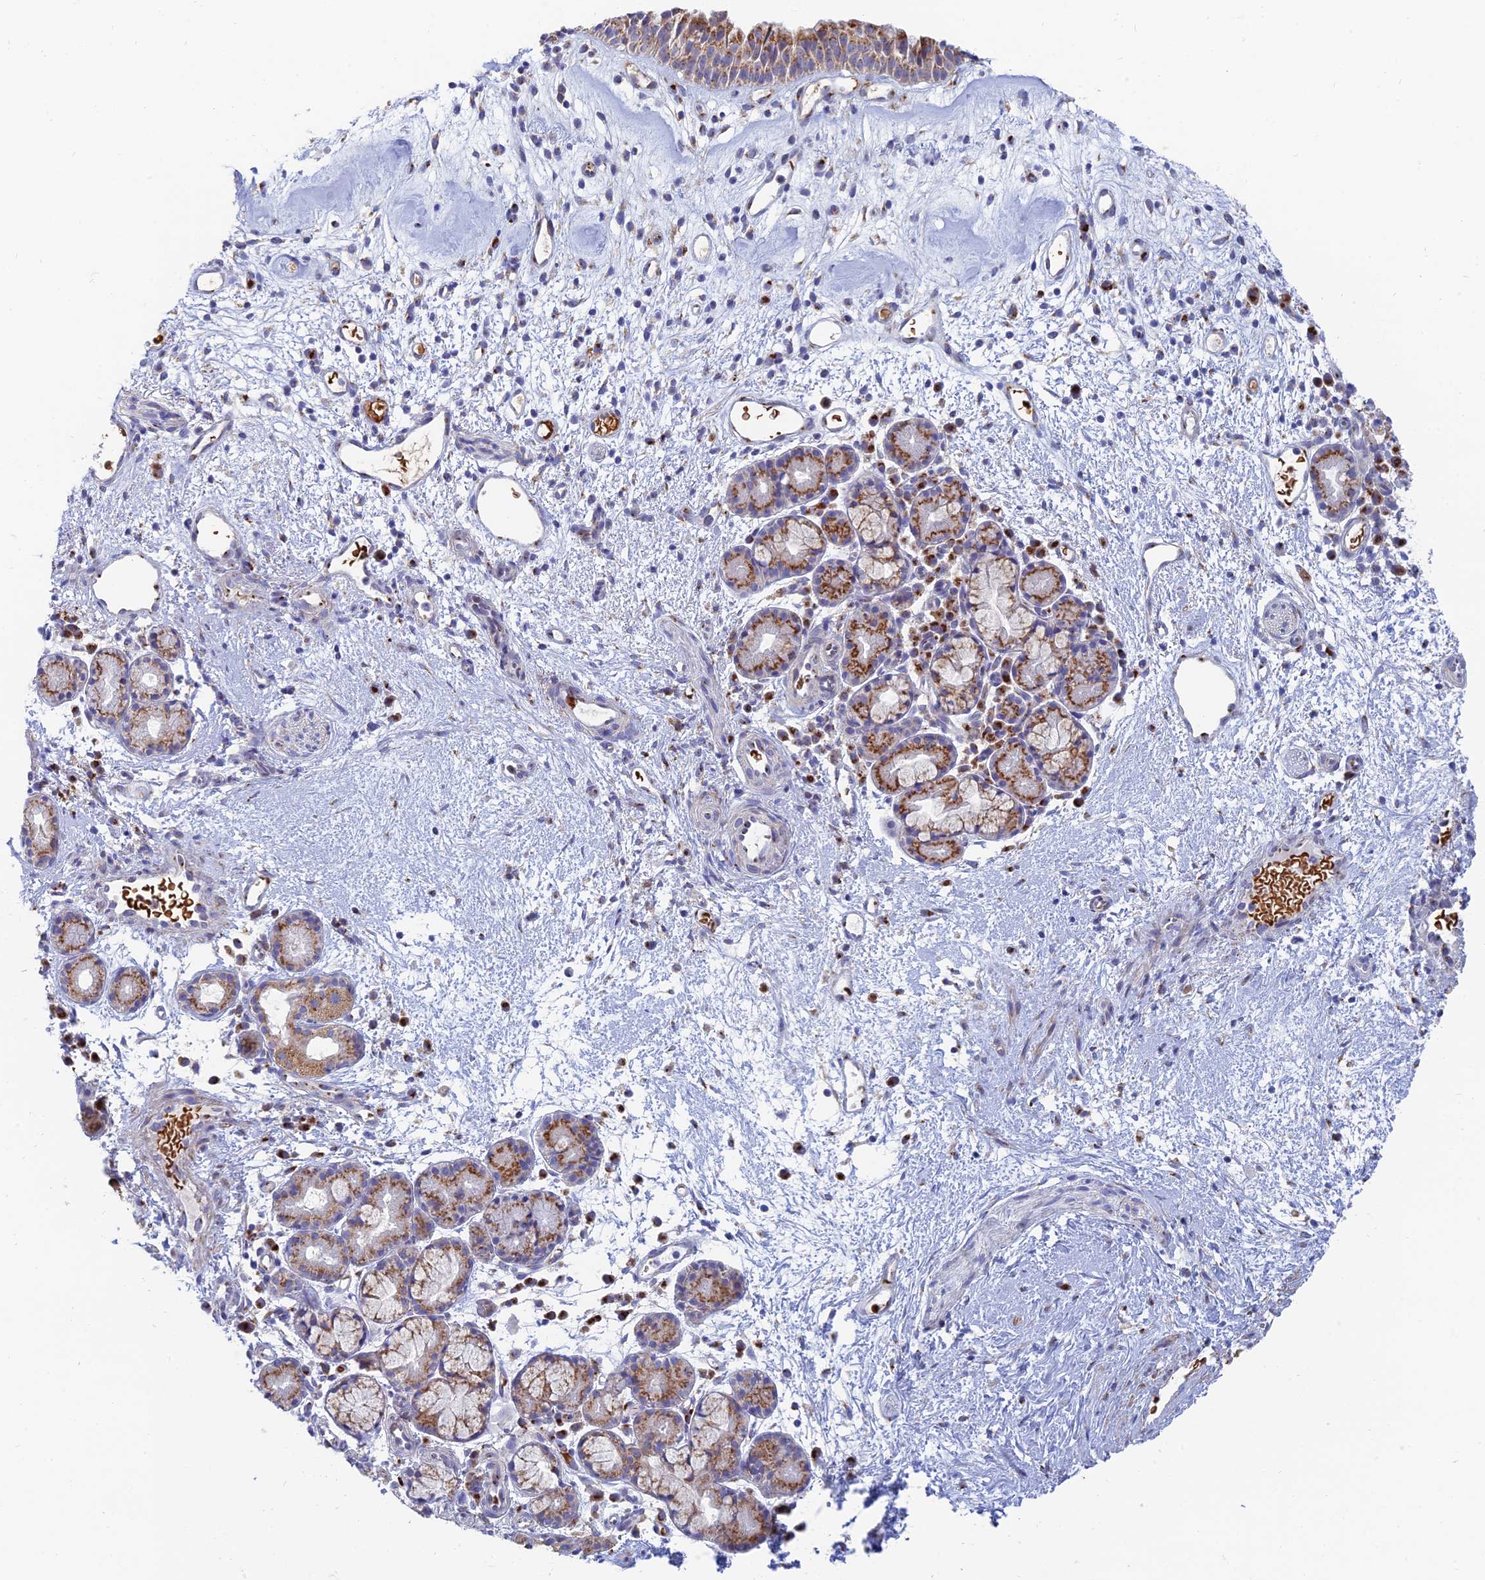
{"staining": {"intensity": "moderate", "quantity": "25%-75%", "location": "cytoplasmic/membranous"}, "tissue": "nasopharynx", "cell_type": "Respiratory epithelial cells", "image_type": "normal", "snomed": [{"axis": "morphology", "description": "Normal tissue, NOS"}, {"axis": "topography", "description": "Nasopharynx"}], "caption": "The photomicrograph displays immunohistochemical staining of normal nasopharynx. There is moderate cytoplasmic/membranous staining is present in about 25%-75% of respiratory epithelial cells.", "gene": "ENSG00000267561", "patient": {"sex": "male", "age": 82}}